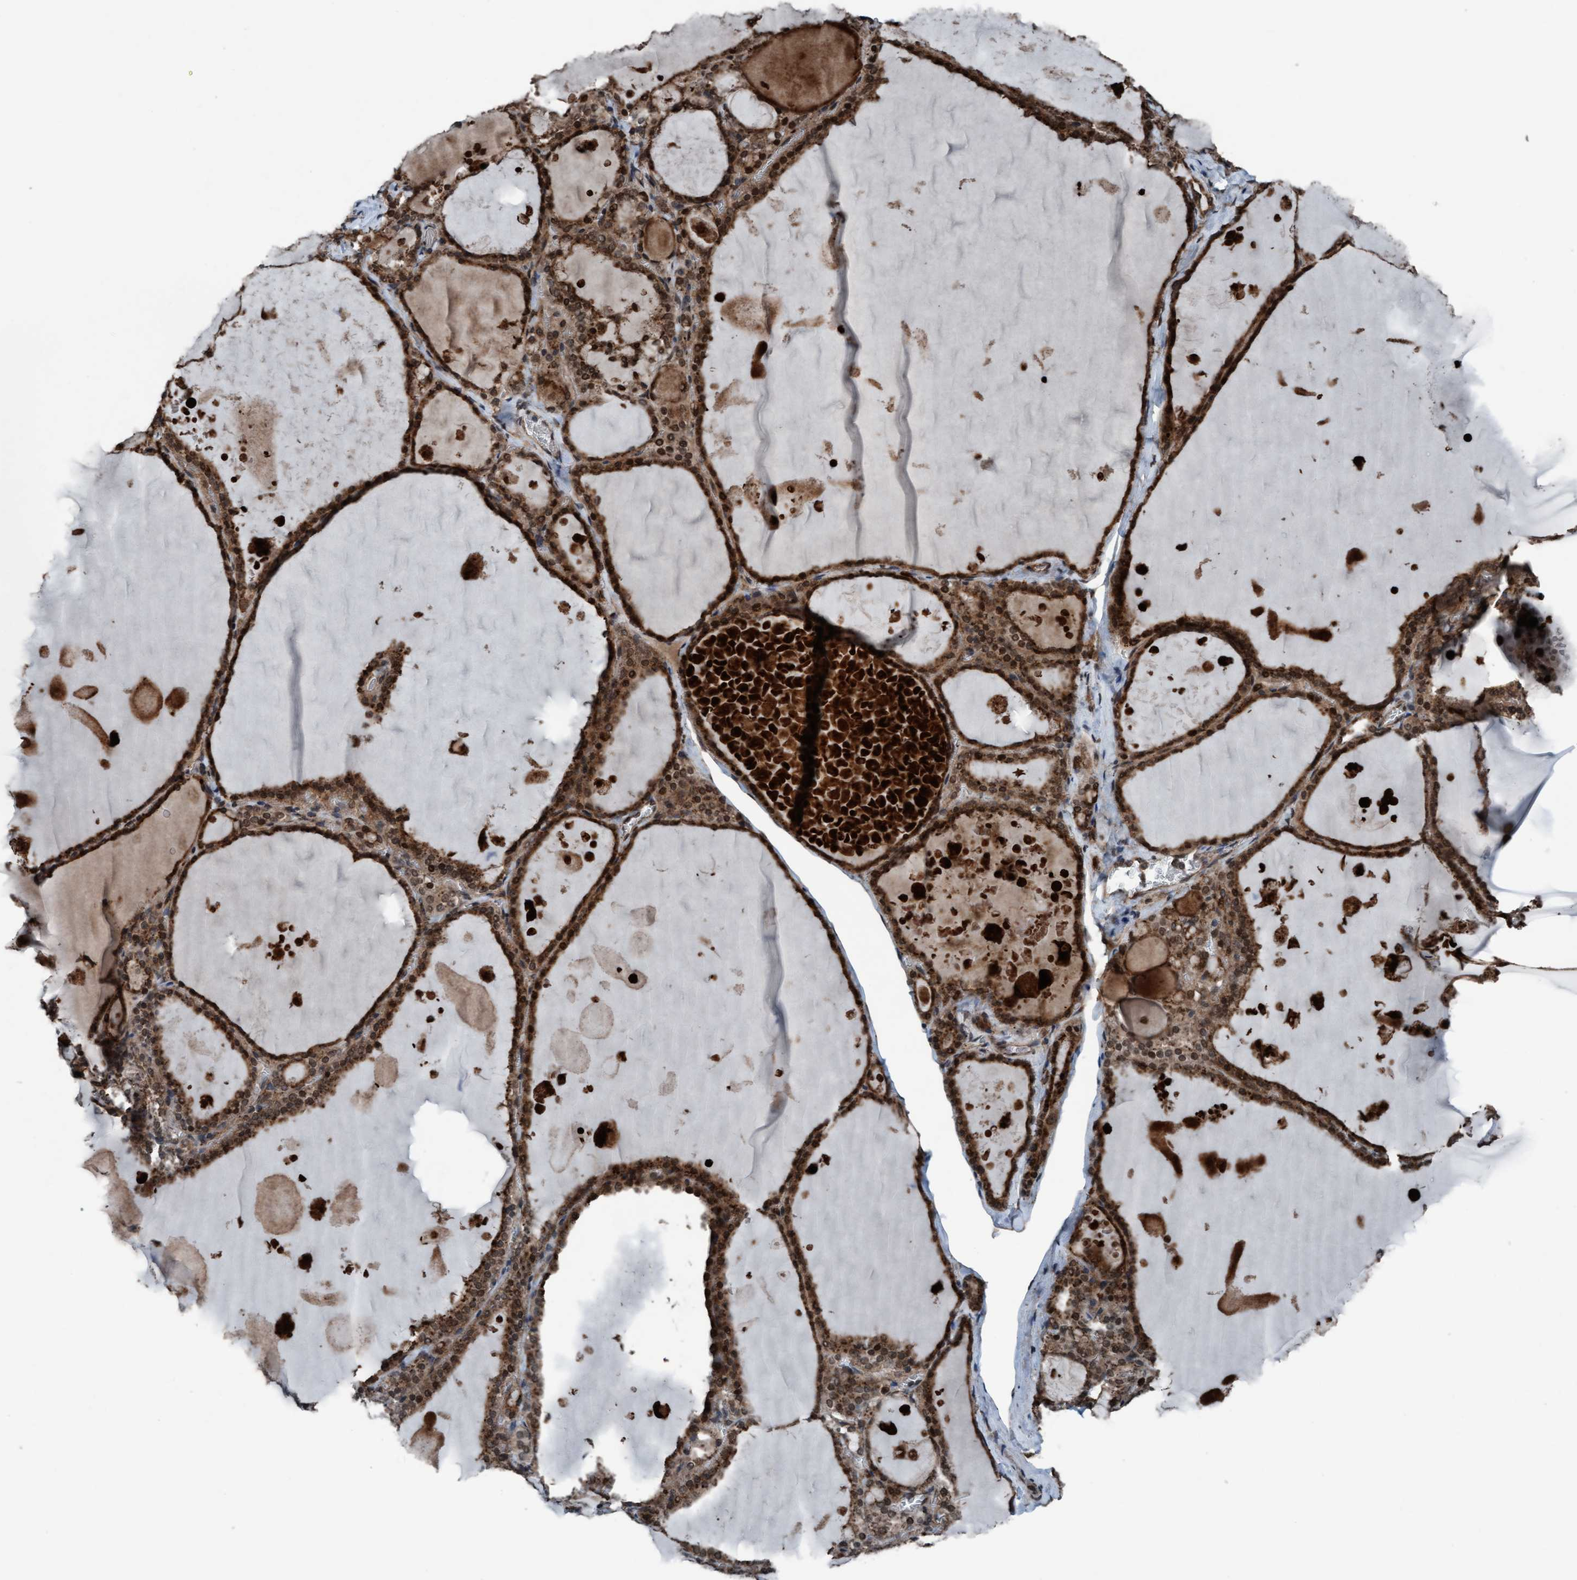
{"staining": {"intensity": "strong", "quantity": ">75%", "location": "cytoplasmic/membranous,nuclear"}, "tissue": "thyroid gland", "cell_type": "Glandular cells", "image_type": "normal", "snomed": [{"axis": "morphology", "description": "Normal tissue, NOS"}, {"axis": "topography", "description": "Thyroid gland"}], "caption": "A high-resolution histopathology image shows IHC staining of unremarkable thyroid gland, which exhibits strong cytoplasmic/membranous,nuclear expression in about >75% of glandular cells.", "gene": "PLXNB2", "patient": {"sex": "male", "age": 56}}